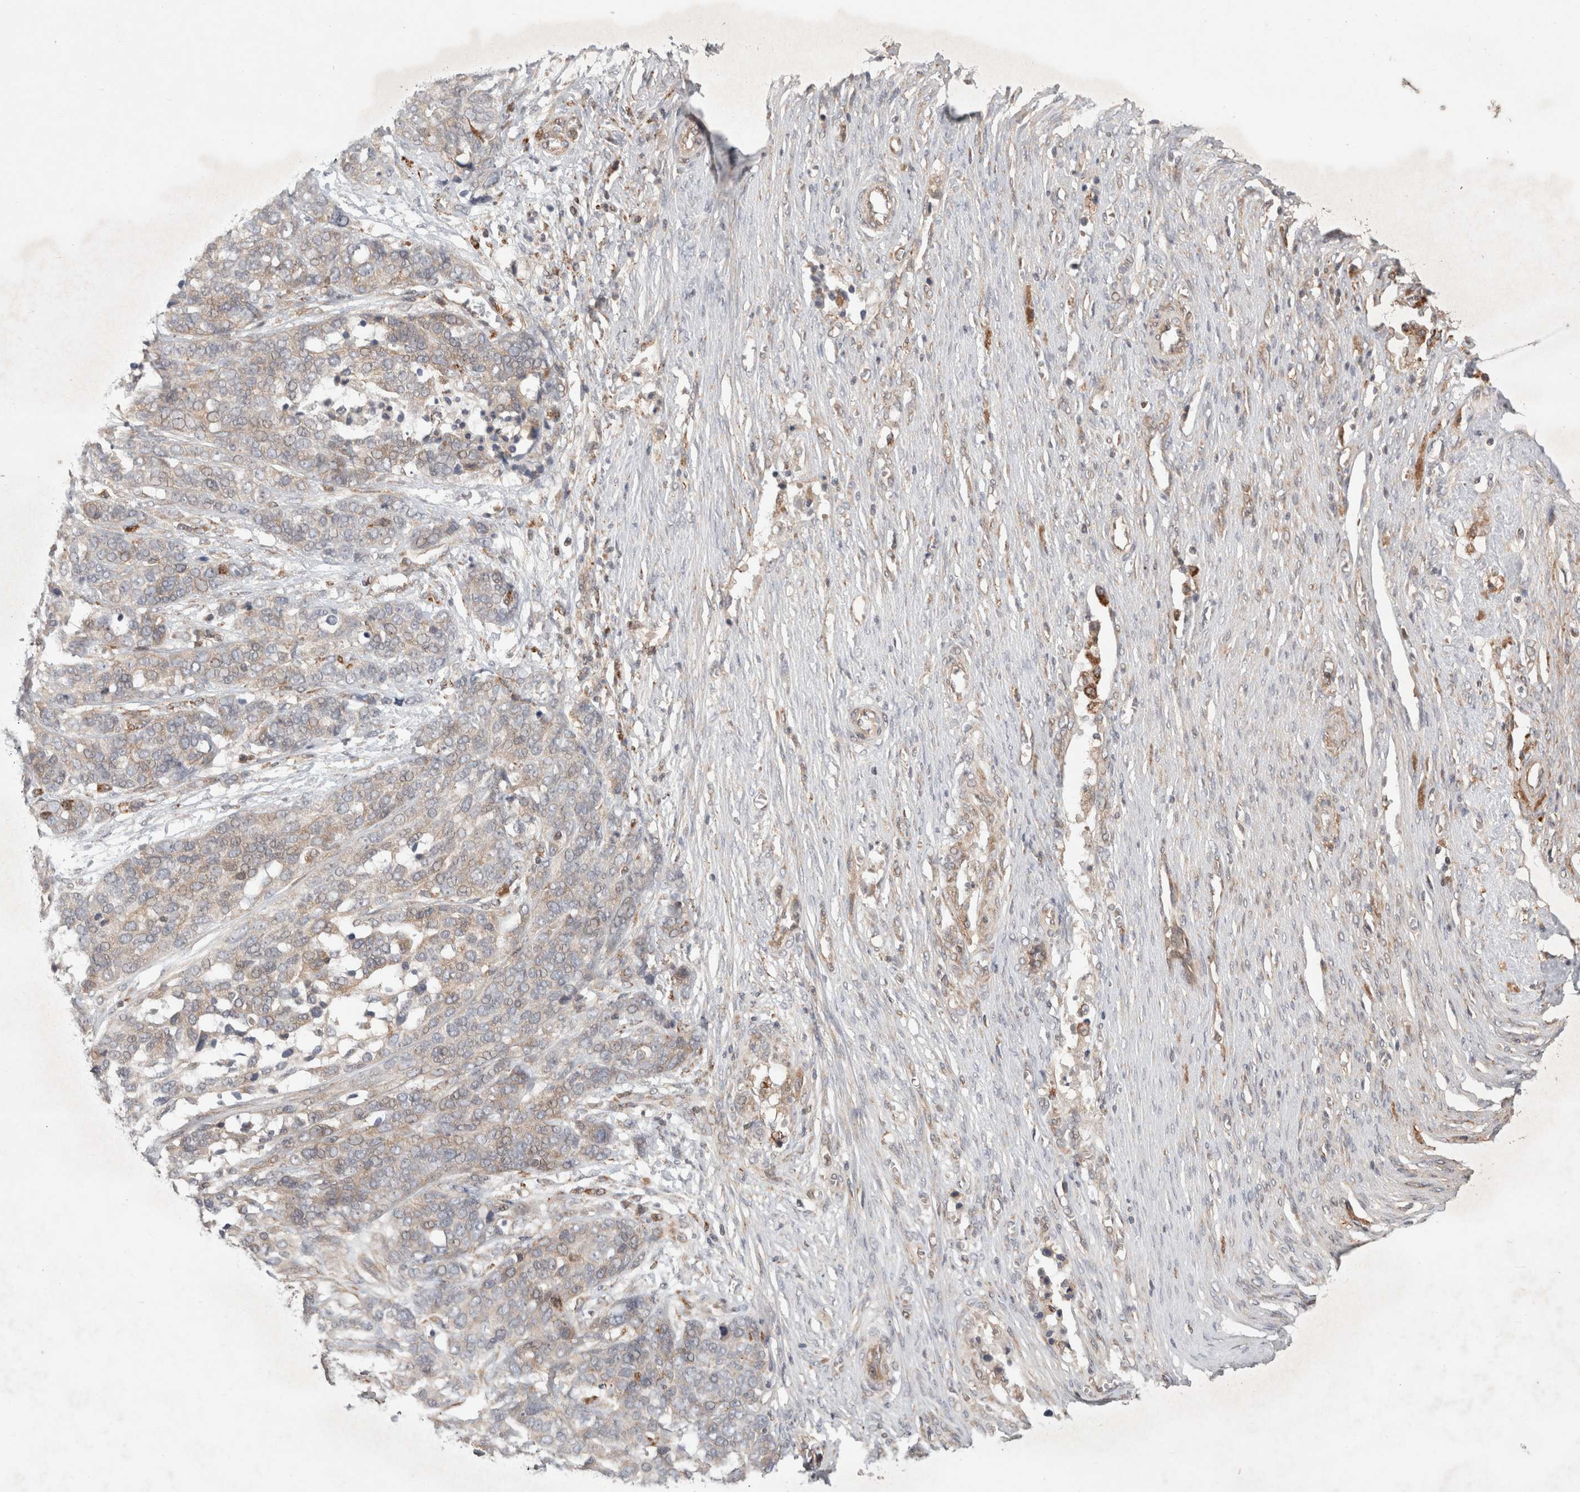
{"staining": {"intensity": "weak", "quantity": "<25%", "location": "cytoplasmic/membranous"}, "tissue": "ovarian cancer", "cell_type": "Tumor cells", "image_type": "cancer", "snomed": [{"axis": "morphology", "description": "Cystadenocarcinoma, serous, NOS"}, {"axis": "topography", "description": "Ovary"}], "caption": "This is a image of immunohistochemistry staining of serous cystadenocarcinoma (ovarian), which shows no staining in tumor cells.", "gene": "HROB", "patient": {"sex": "female", "age": 44}}